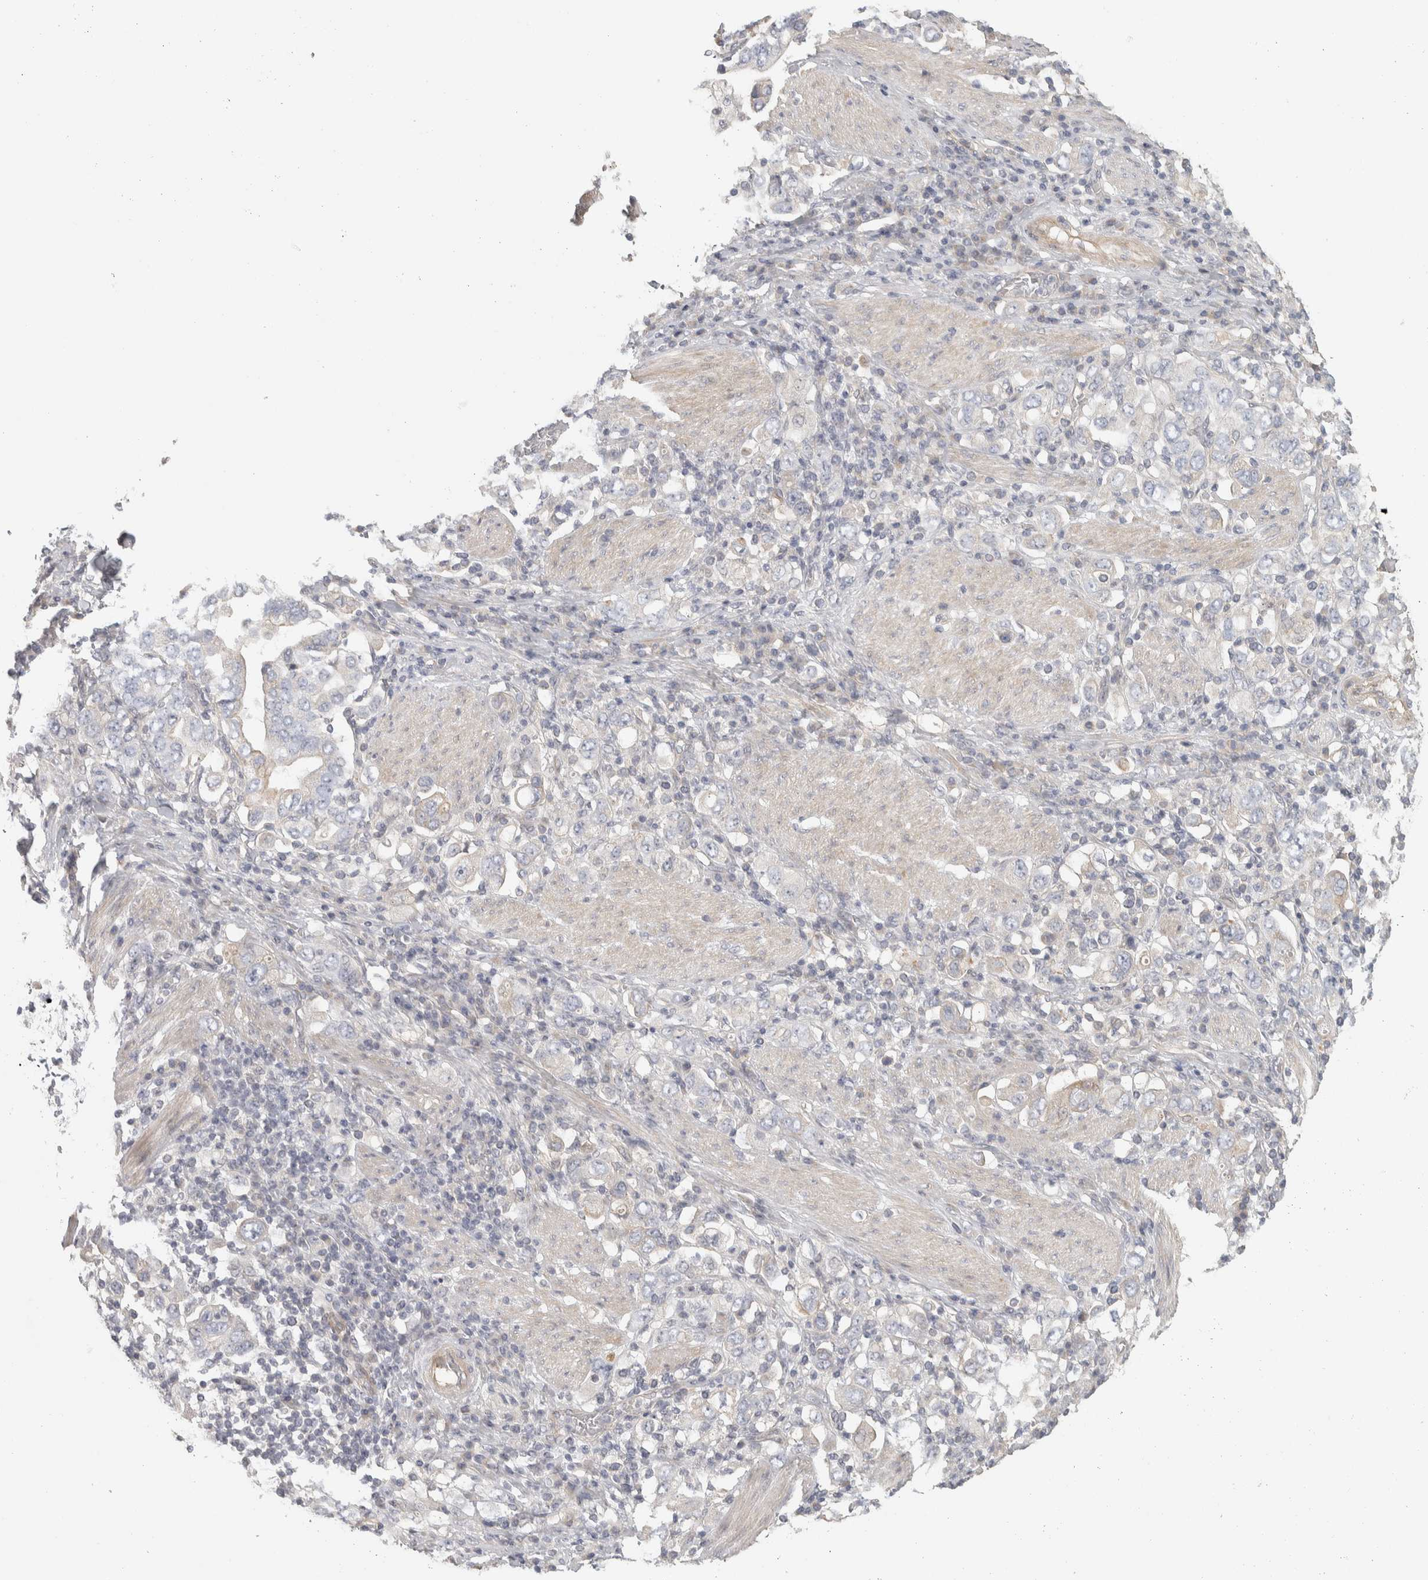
{"staining": {"intensity": "weak", "quantity": "<25%", "location": "cytoplasmic/membranous"}, "tissue": "stomach cancer", "cell_type": "Tumor cells", "image_type": "cancer", "snomed": [{"axis": "morphology", "description": "Adenocarcinoma, NOS"}, {"axis": "topography", "description": "Stomach, upper"}], "caption": "An IHC histopathology image of stomach cancer (adenocarcinoma) is shown. There is no staining in tumor cells of stomach cancer (adenocarcinoma). (Stains: DAB immunohistochemistry (IHC) with hematoxylin counter stain, Microscopy: brightfield microscopy at high magnification).", "gene": "DCXR", "patient": {"sex": "male", "age": 62}}